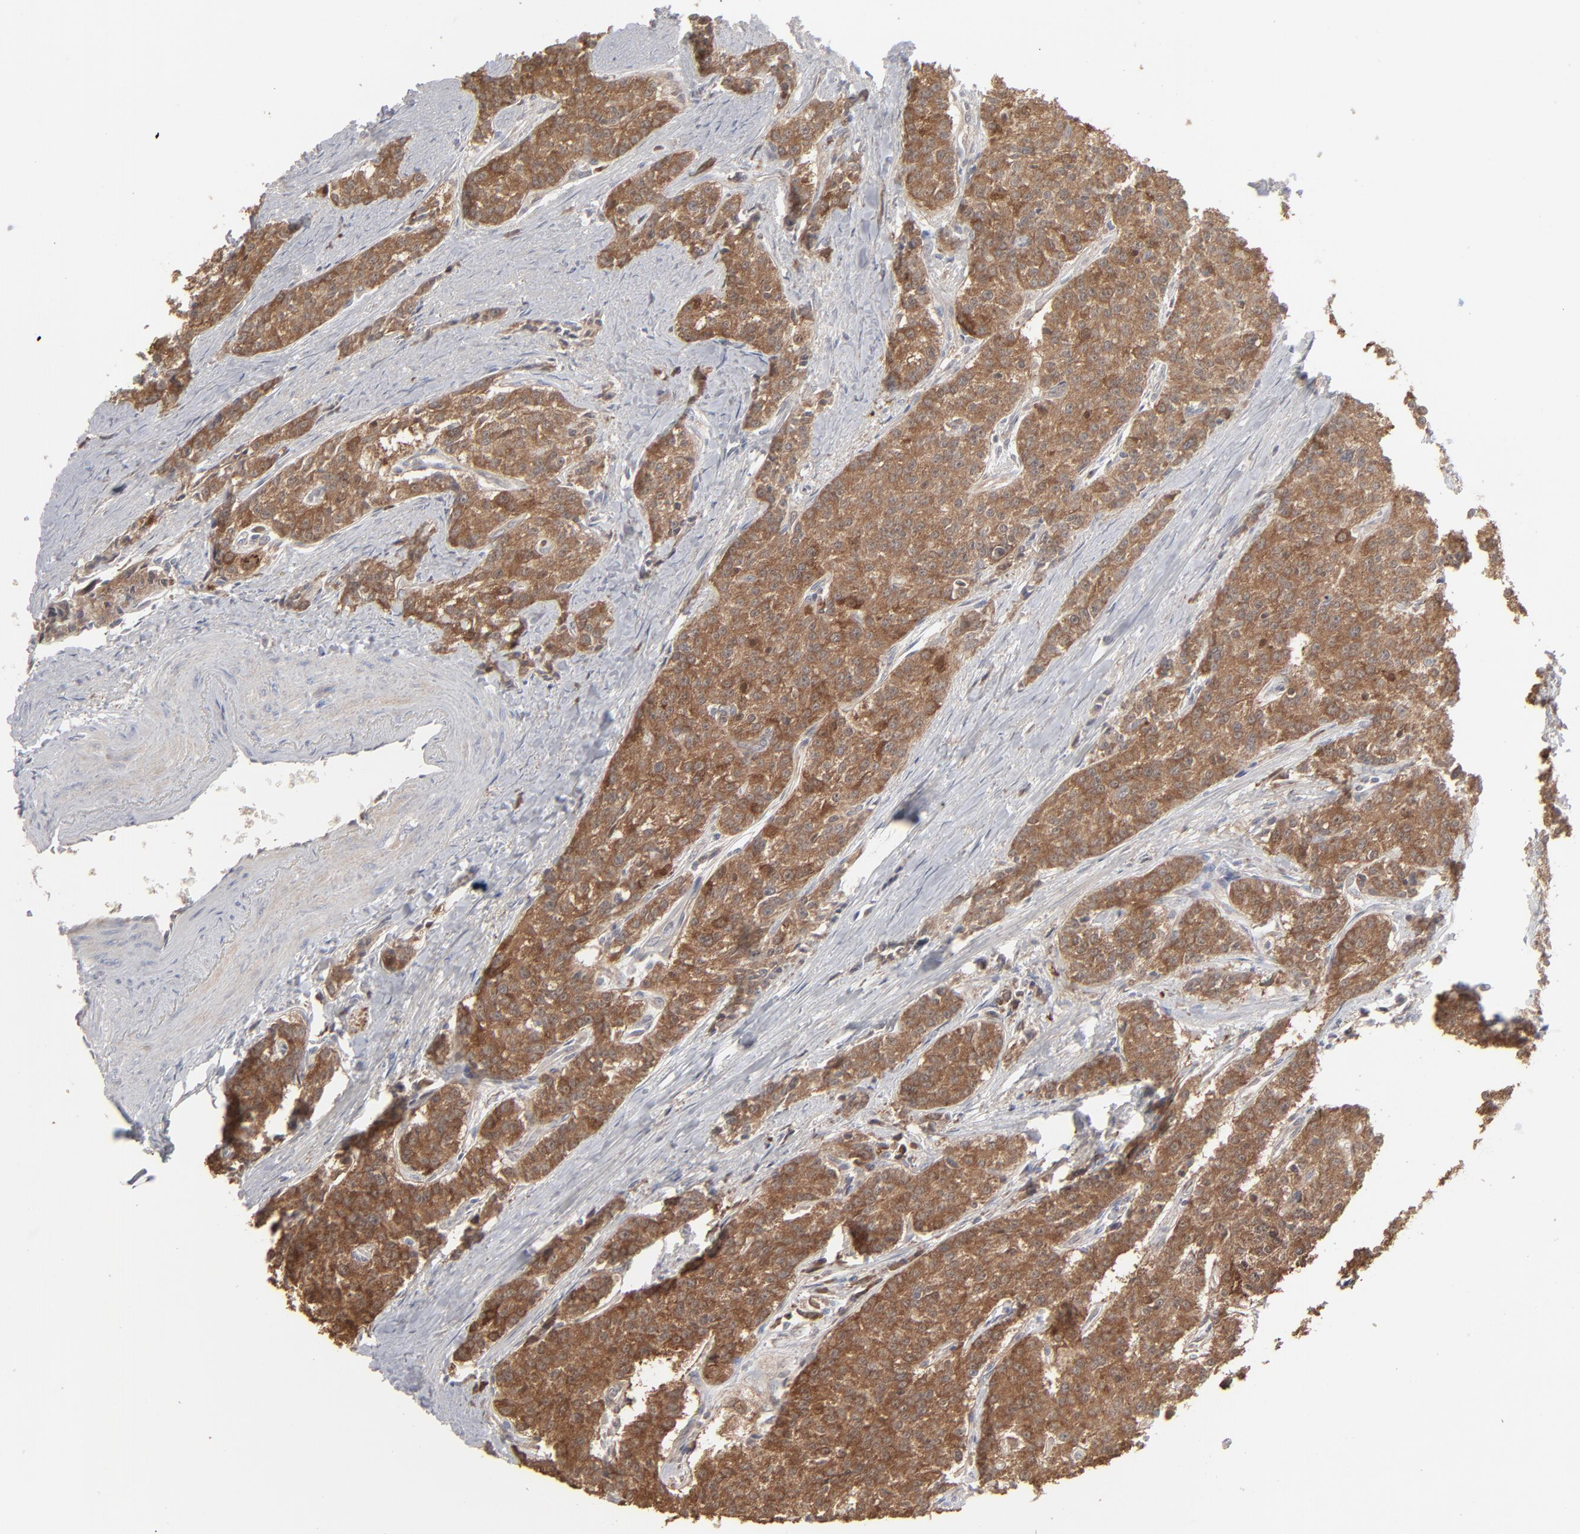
{"staining": {"intensity": "strong", "quantity": ">75%", "location": "cytoplasmic/membranous"}, "tissue": "carcinoid", "cell_type": "Tumor cells", "image_type": "cancer", "snomed": [{"axis": "morphology", "description": "Carcinoid, malignant, NOS"}, {"axis": "topography", "description": "Stomach"}], "caption": "Malignant carcinoid tissue reveals strong cytoplasmic/membranous staining in about >75% of tumor cells", "gene": "NME1-NME2", "patient": {"sex": "female", "age": 76}}